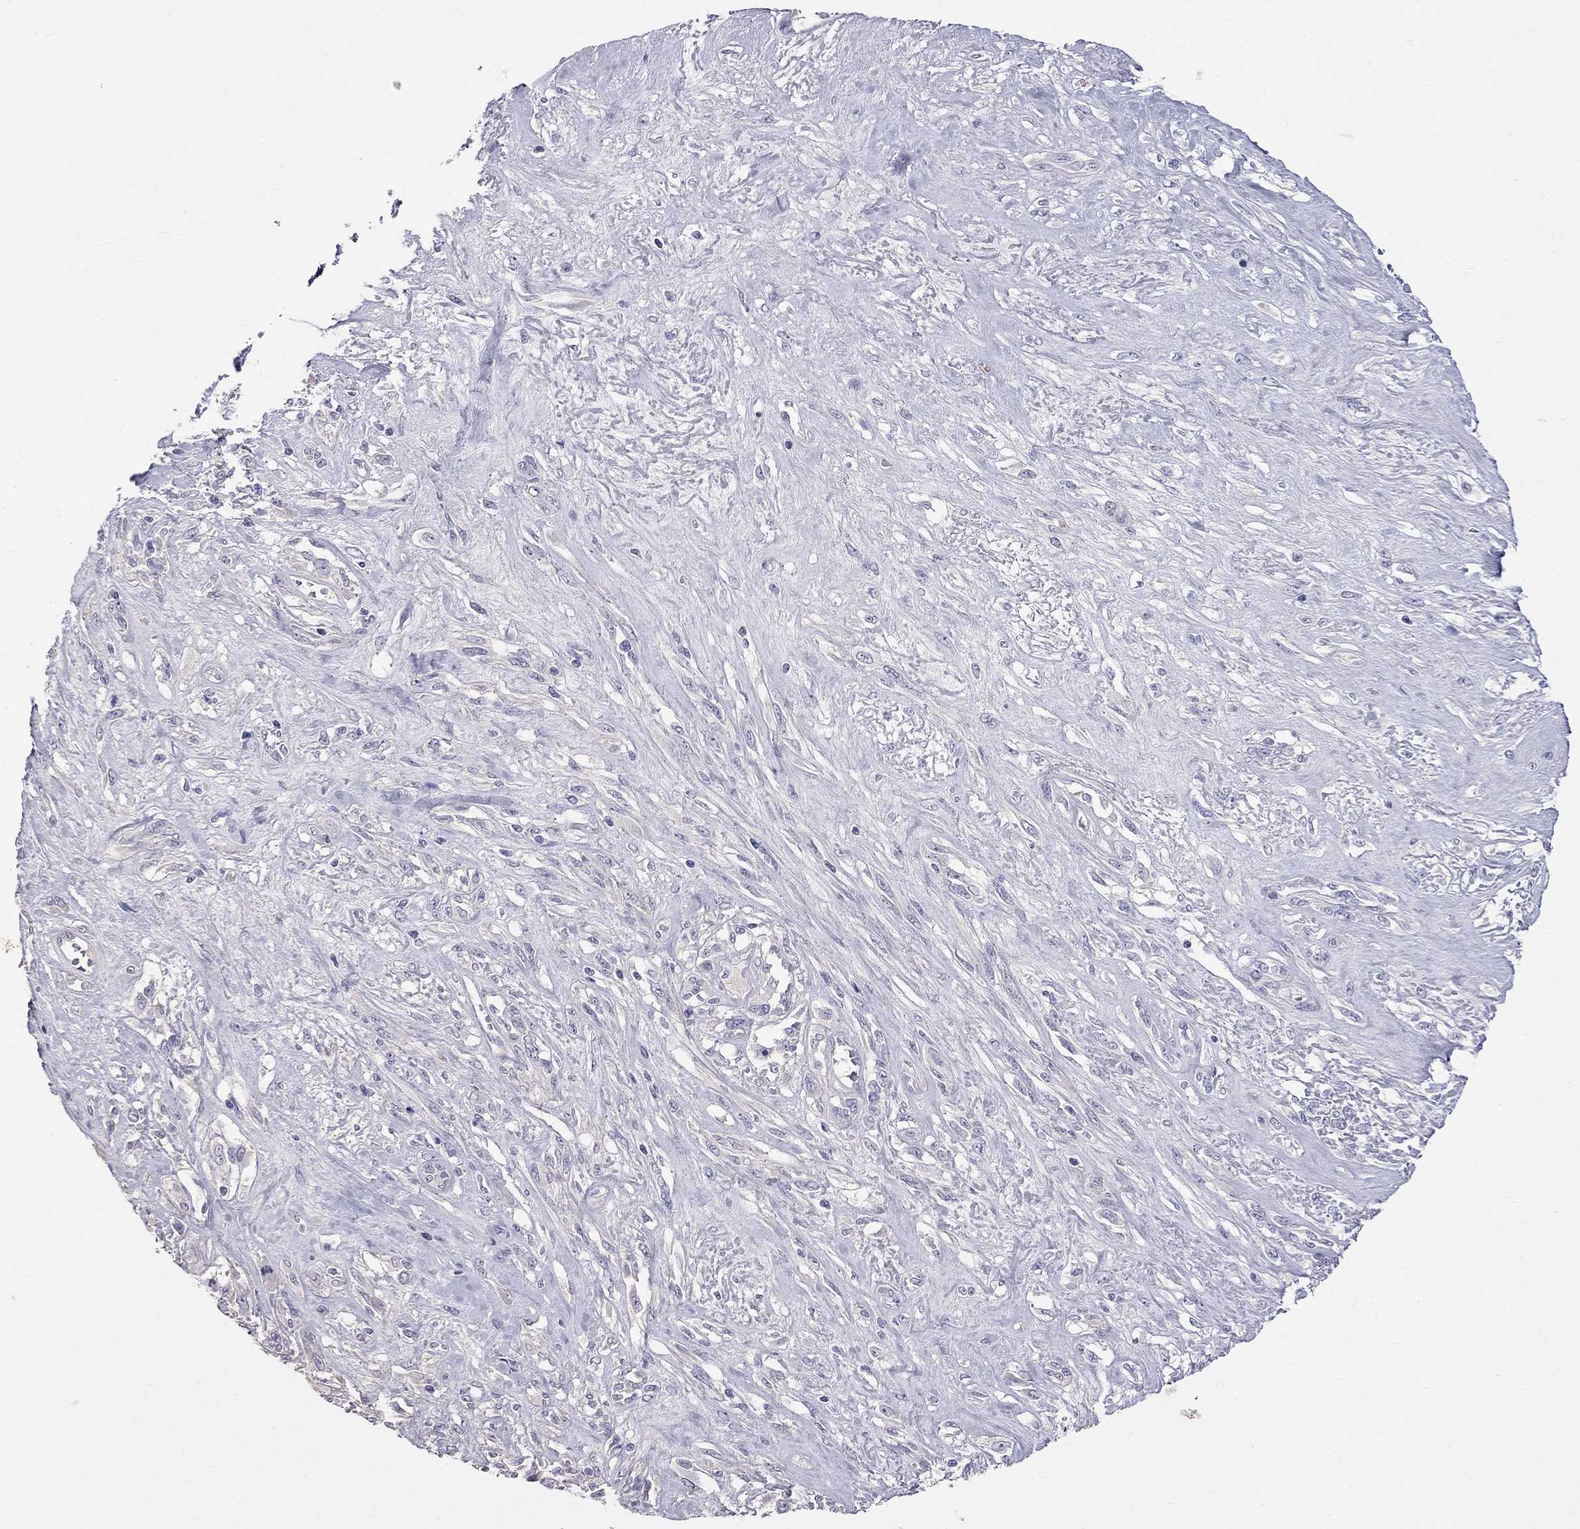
{"staining": {"intensity": "negative", "quantity": "none", "location": "none"}, "tissue": "melanoma", "cell_type": "Tumor cells", "image_type": "cancer", "snomed": [{"axis": "morphology", "description": "Malignant melanoma, NOS"}, {"axis": "topography", "description": "Skin"}], "caption": "IHC photomicrograph of melanoma stained for a protein (brown), which shows no expression in tumor cells.", "gene": "CFAP91", "patient": {"sex": "female", "age": 91}}